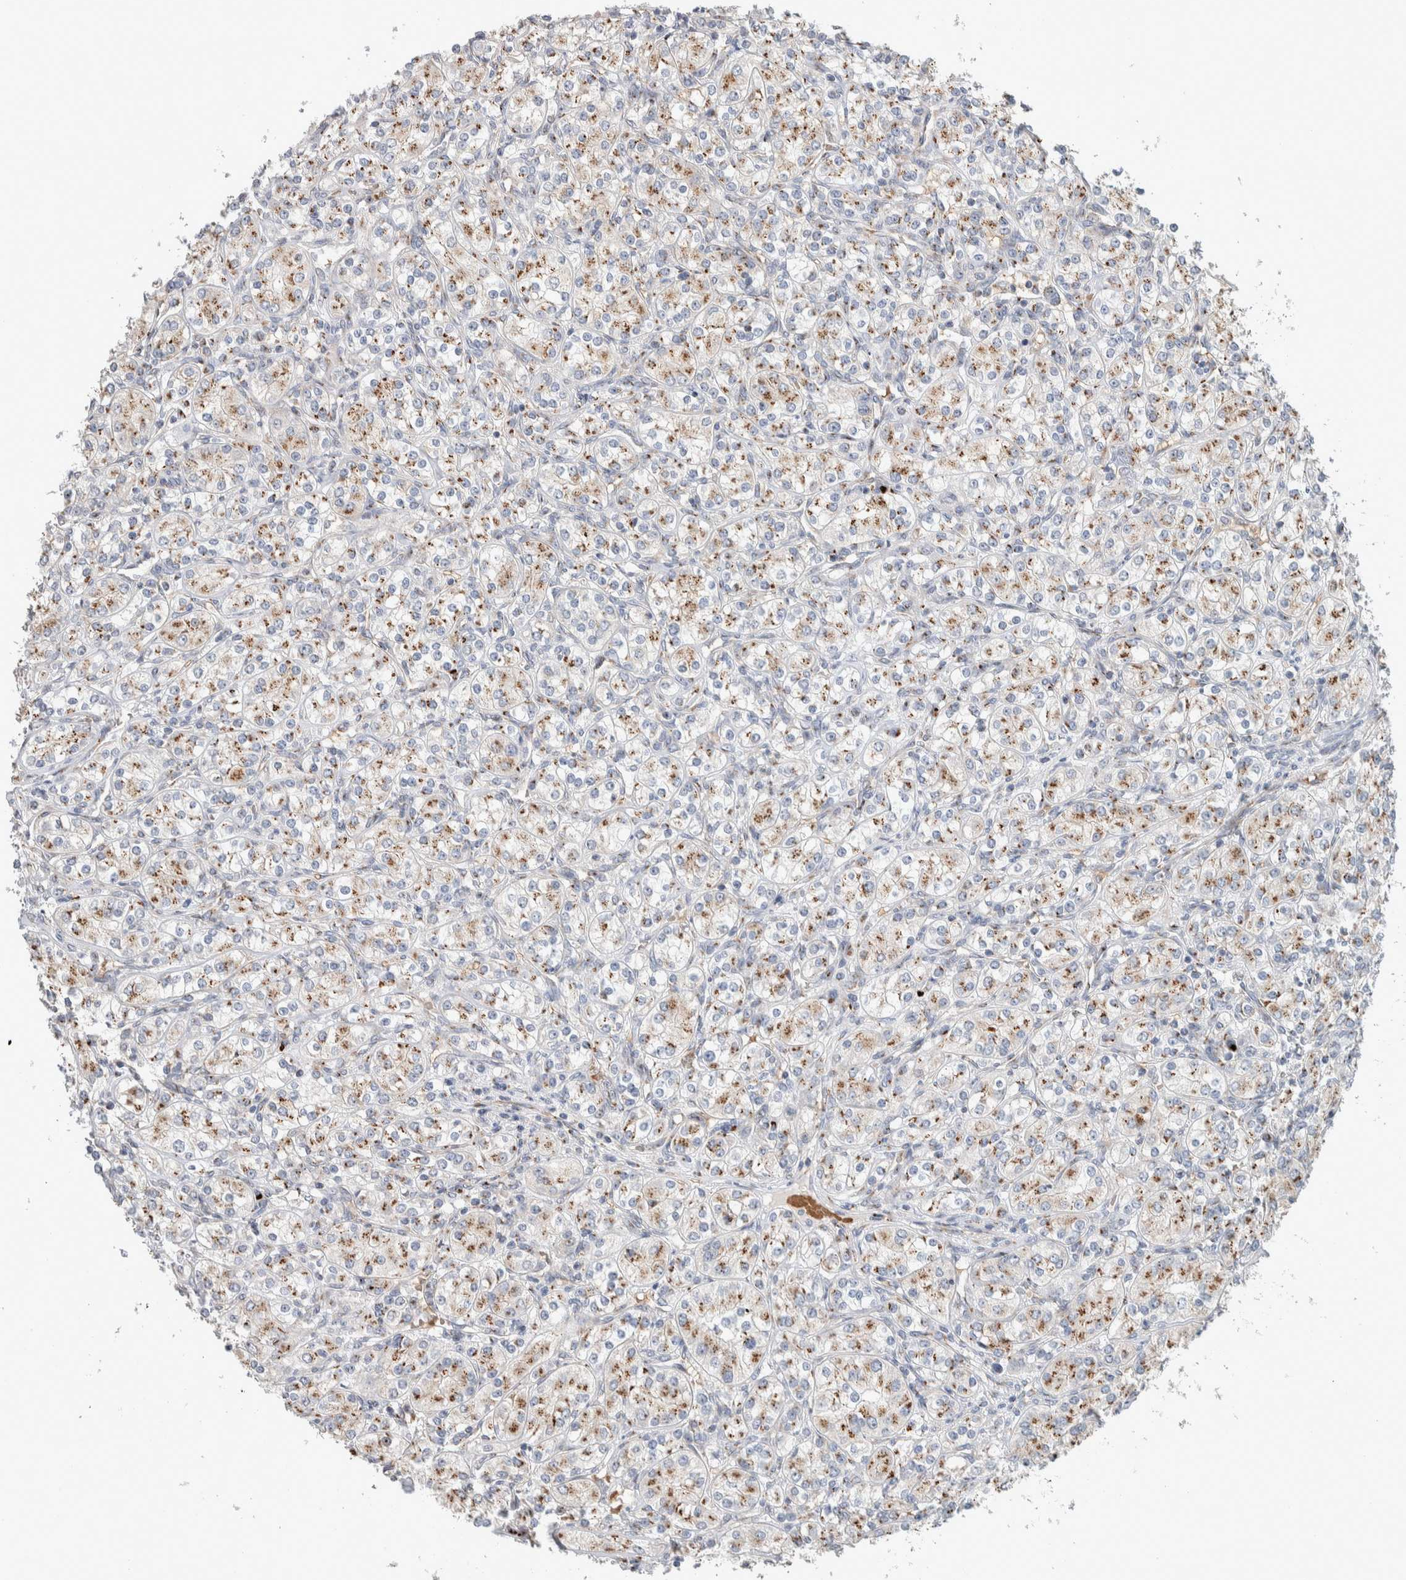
{"staining": {"intensity": "moderate", "quantity": ">75%", "location": "cytoplasmic/membranous"}, "tissue": "renal cancer", "cell_type": "Tumor cells", "image_type": "cancer", "snomed": [{"axis": "morphology", "description": "Adenocarcinoma, NOS"}, {"axis": "topography", "description": "Kidney"}], "caption": "About >75% of tumor cells in adenocarcinoma (renal) demonstrate moderate cytoplasmic/membranous protein positivity as visualized by brown immunohistochemical staining.", "gene": "SLC38A10", "patient": {"sex": "male", "age": 77}}